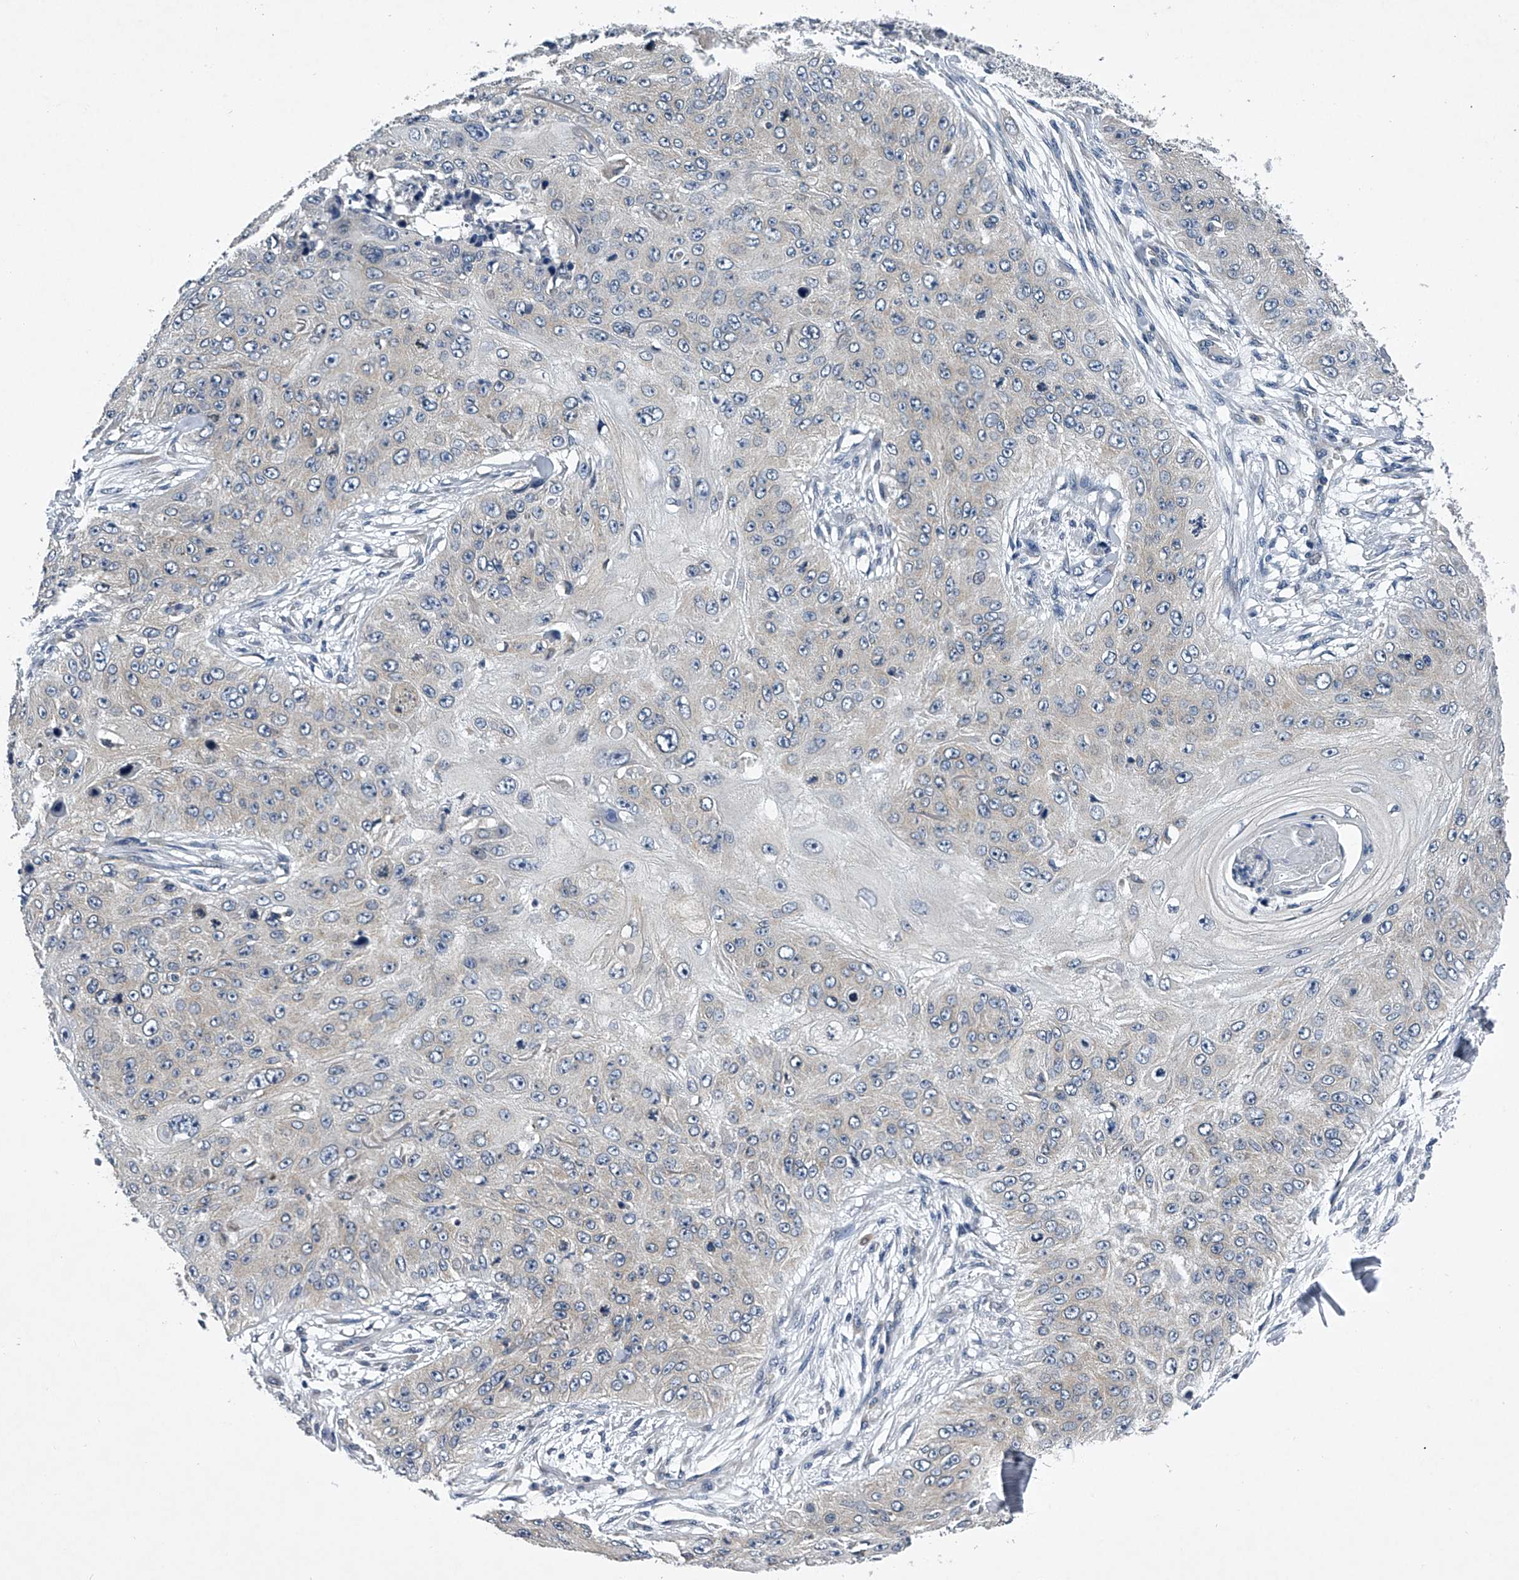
{"staining": {"intensity": "negative", "quantity": "none", "location": "none"}, "tissue": "skin cancer", "cell_type": "Tumor cells", "image_type": "cancer", "snomed": [{"axis": "morphology", "description": "Squamous cell carcinoma, NOS"}, {"axis": "topography", "description": "Skin"}], "caption": "A histopathology image of human skin cancer (squamous cell carcinoma) is negative for staining in tumor cells.", "gene": "RNF5", "patient": {"sex": "female", "age": 80}}